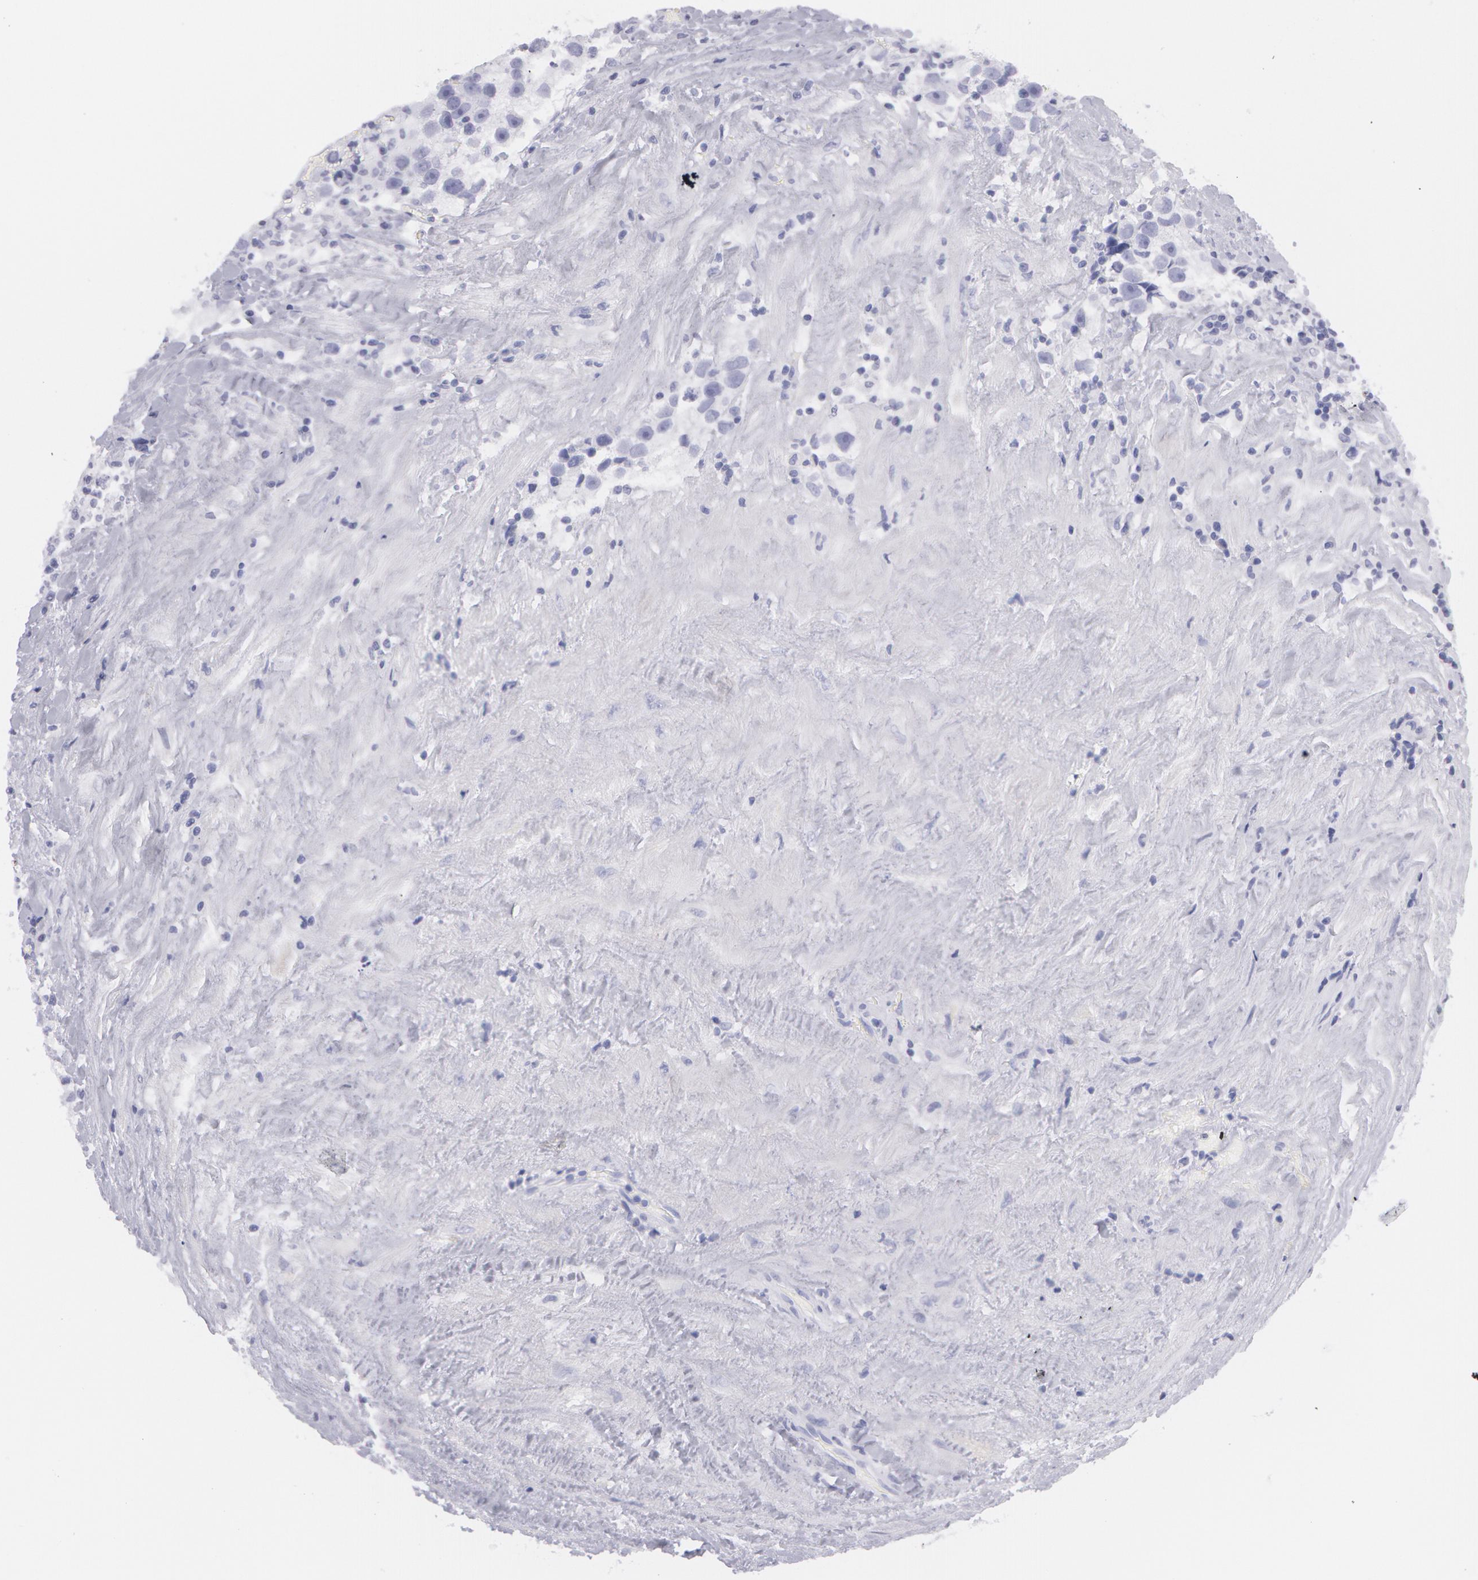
{"staining": {"intensity": "negative", "quantity": "none", "location": "none"}, "tissue": "testis cancer", "cell_type": "Tumor cells", "image_type": "cancer", "snomed": [{"axis": "morphology", "description": "Seminoma, NOS"}, {"axis": "topography", "description": "Testis"}], "caption": "This micrograph is of testis seminoma stained with immunohistochemistry to label a protein in brown with the nuclei are counter-stained blue. There is no staining in tumor cells.", "gene": "AMACR", "patient": {"sex": "male", "age": 43}}